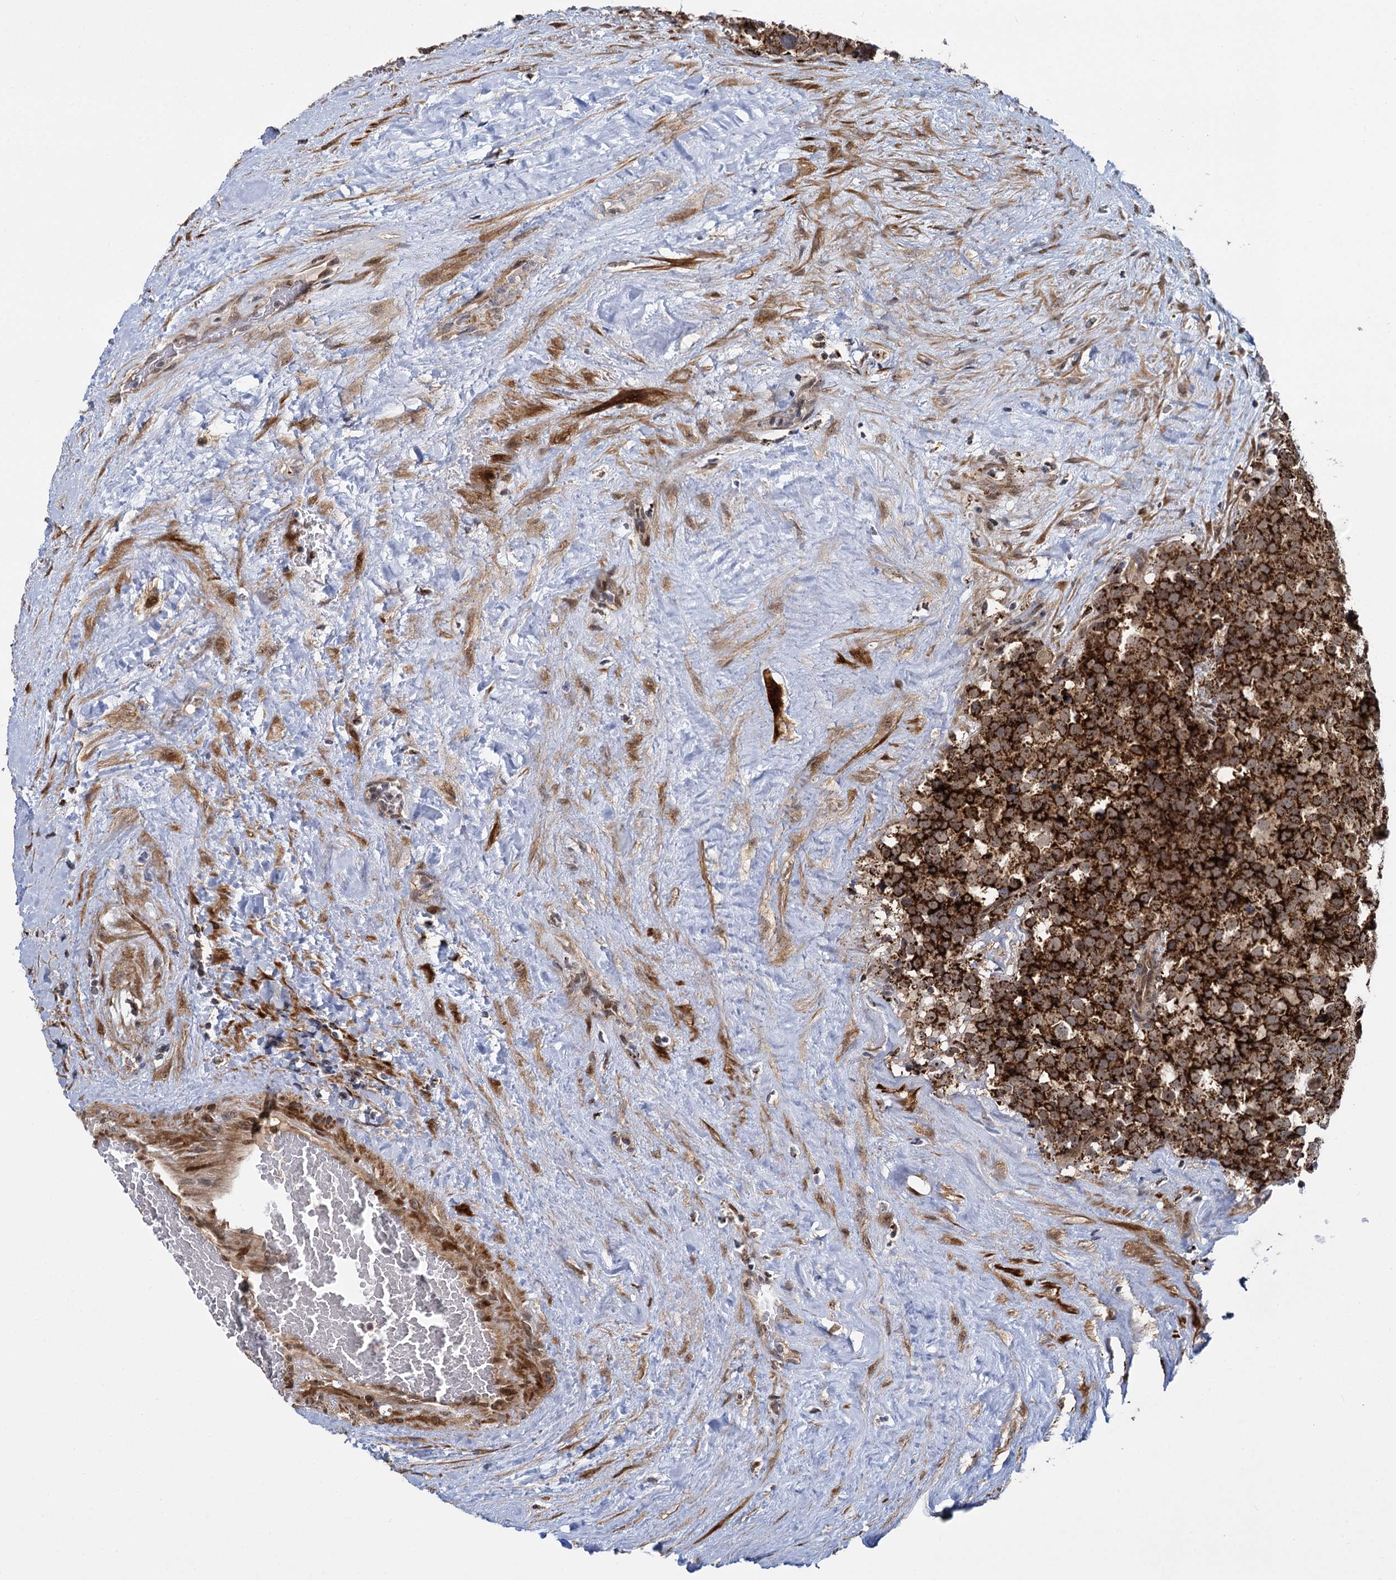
{"staining": {"intensity": "strong", "quantity": ">75%", "location": "cytoplasmic/membranous"}, "tissue": "testis cancer", "cell_type": "Tumor cells", "image_type": "cancer", "snomed": [{"axis": "morphology", "description": "Seminoma, NOS"}, {"axis": "topography", "description": "Testis"}], "caption": "Testis seminoma stained with immunohistochemistry (IHC) demonstrates strong cytoplasmic/membranous expression in about >75% of tumor cells. (DAB = brown stain, brightfield microscopy at high magnification).", "gene": "GAL3ST4", "patient": {"sex": "male", "age": 71}}